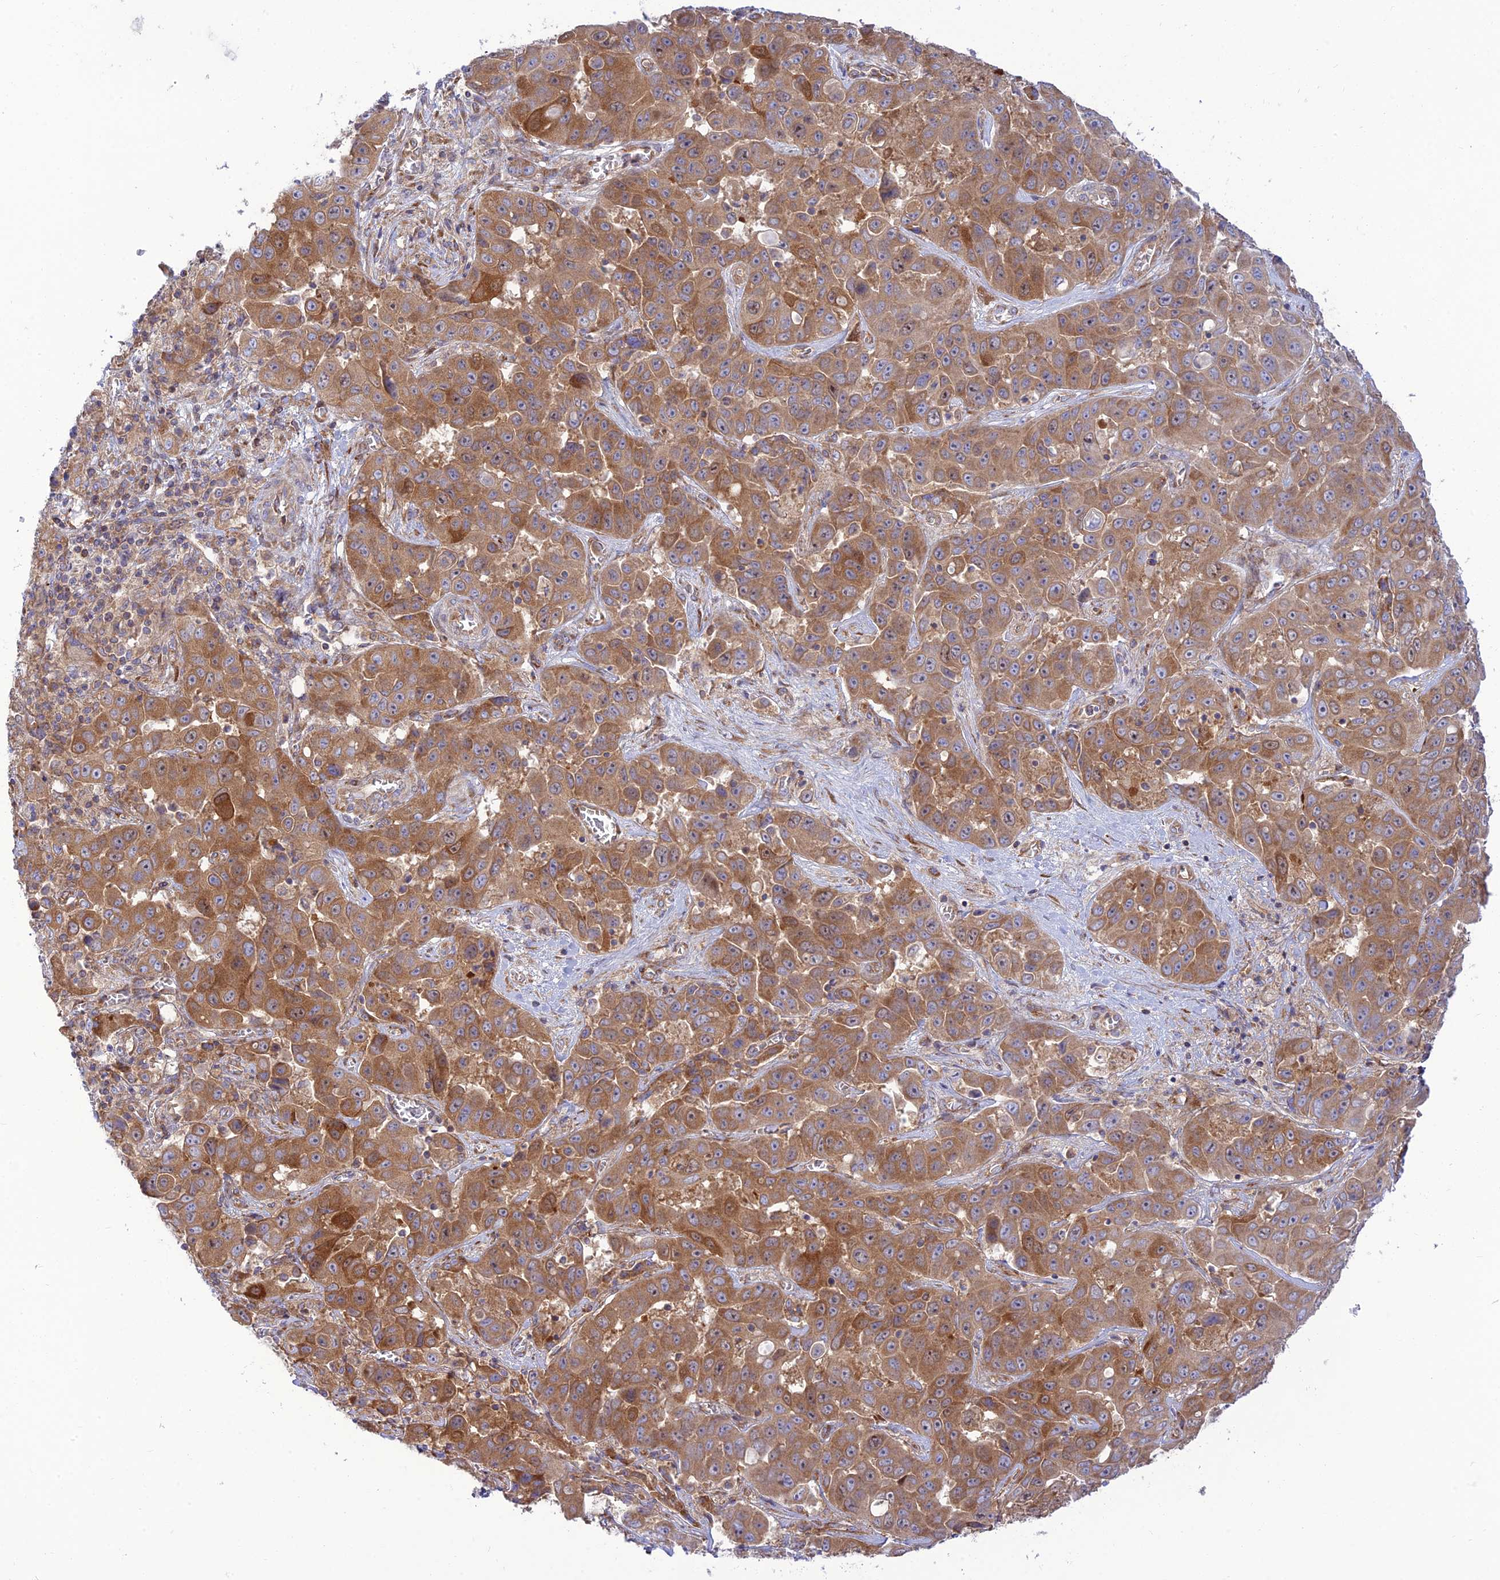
{"staining": {"intensity": "moderate", "quantity": ">75%", "location": "cytoplasmic/membranous"}, "tissue": "liver cancer", "cell_type": "Tumor cells", "image_type": "cancer", "snomed": [{"axis": "morphology", "description": "Cholangiocarcinoma"}, {"axis": "topography", "description": "Liver"}], "caption": "Liver cholangiocarcinoma stained for a protein exhibits moderate cytoplasmic/membranous positivity in tumor cells. The staining was performed using DAB to visualize the protein expression in brown, while the nuclei were stained in blue with hematoxylin (Magnification: 20x).", "gene": "PIMREG", "patient": {"sex": "female", "age": 52}}